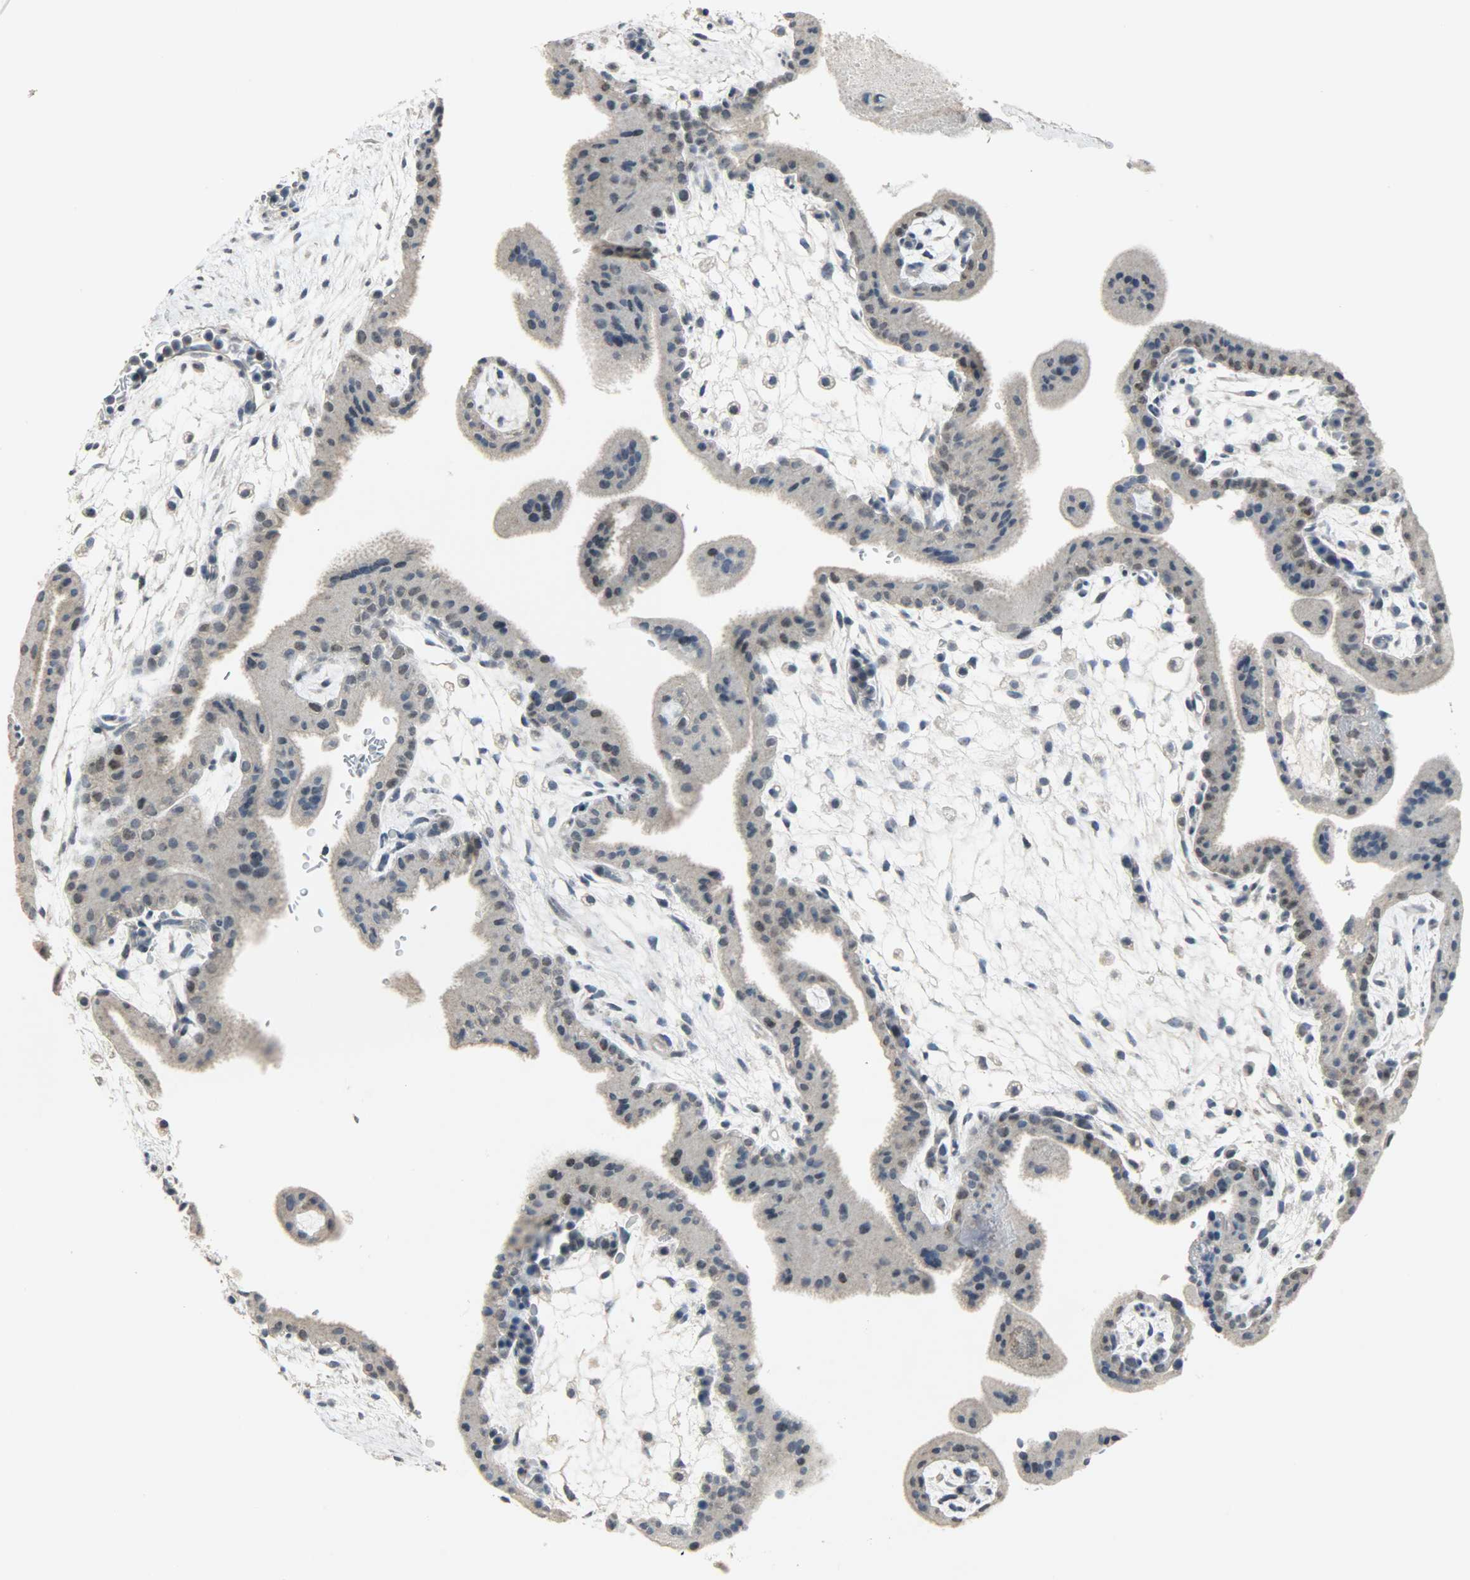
{"staining": {"intensity": "negative", "quantity": "none", "location": "none"}, "tissue": "placenta", "cell_type": "Decidual cells", "image_type": "normal", "snomed": [{"axis": "morphology", "description": "Normal tissue, NOS"}, {"axis": "topography", "description": "Placenta"}], "caption": "Immunohistochemistry (IHC) micrograph of normal placenta: human placenta stained with DAB (3,3'-diaminobenzidine) shows no significant protein expression in decidual cells. (DAB (3,3'-diaminobenzidine) immunohistochemistry (IHC), high magnification).", "gene": "DNAJB6", "patient": {"sex": "female", "age": 35}}